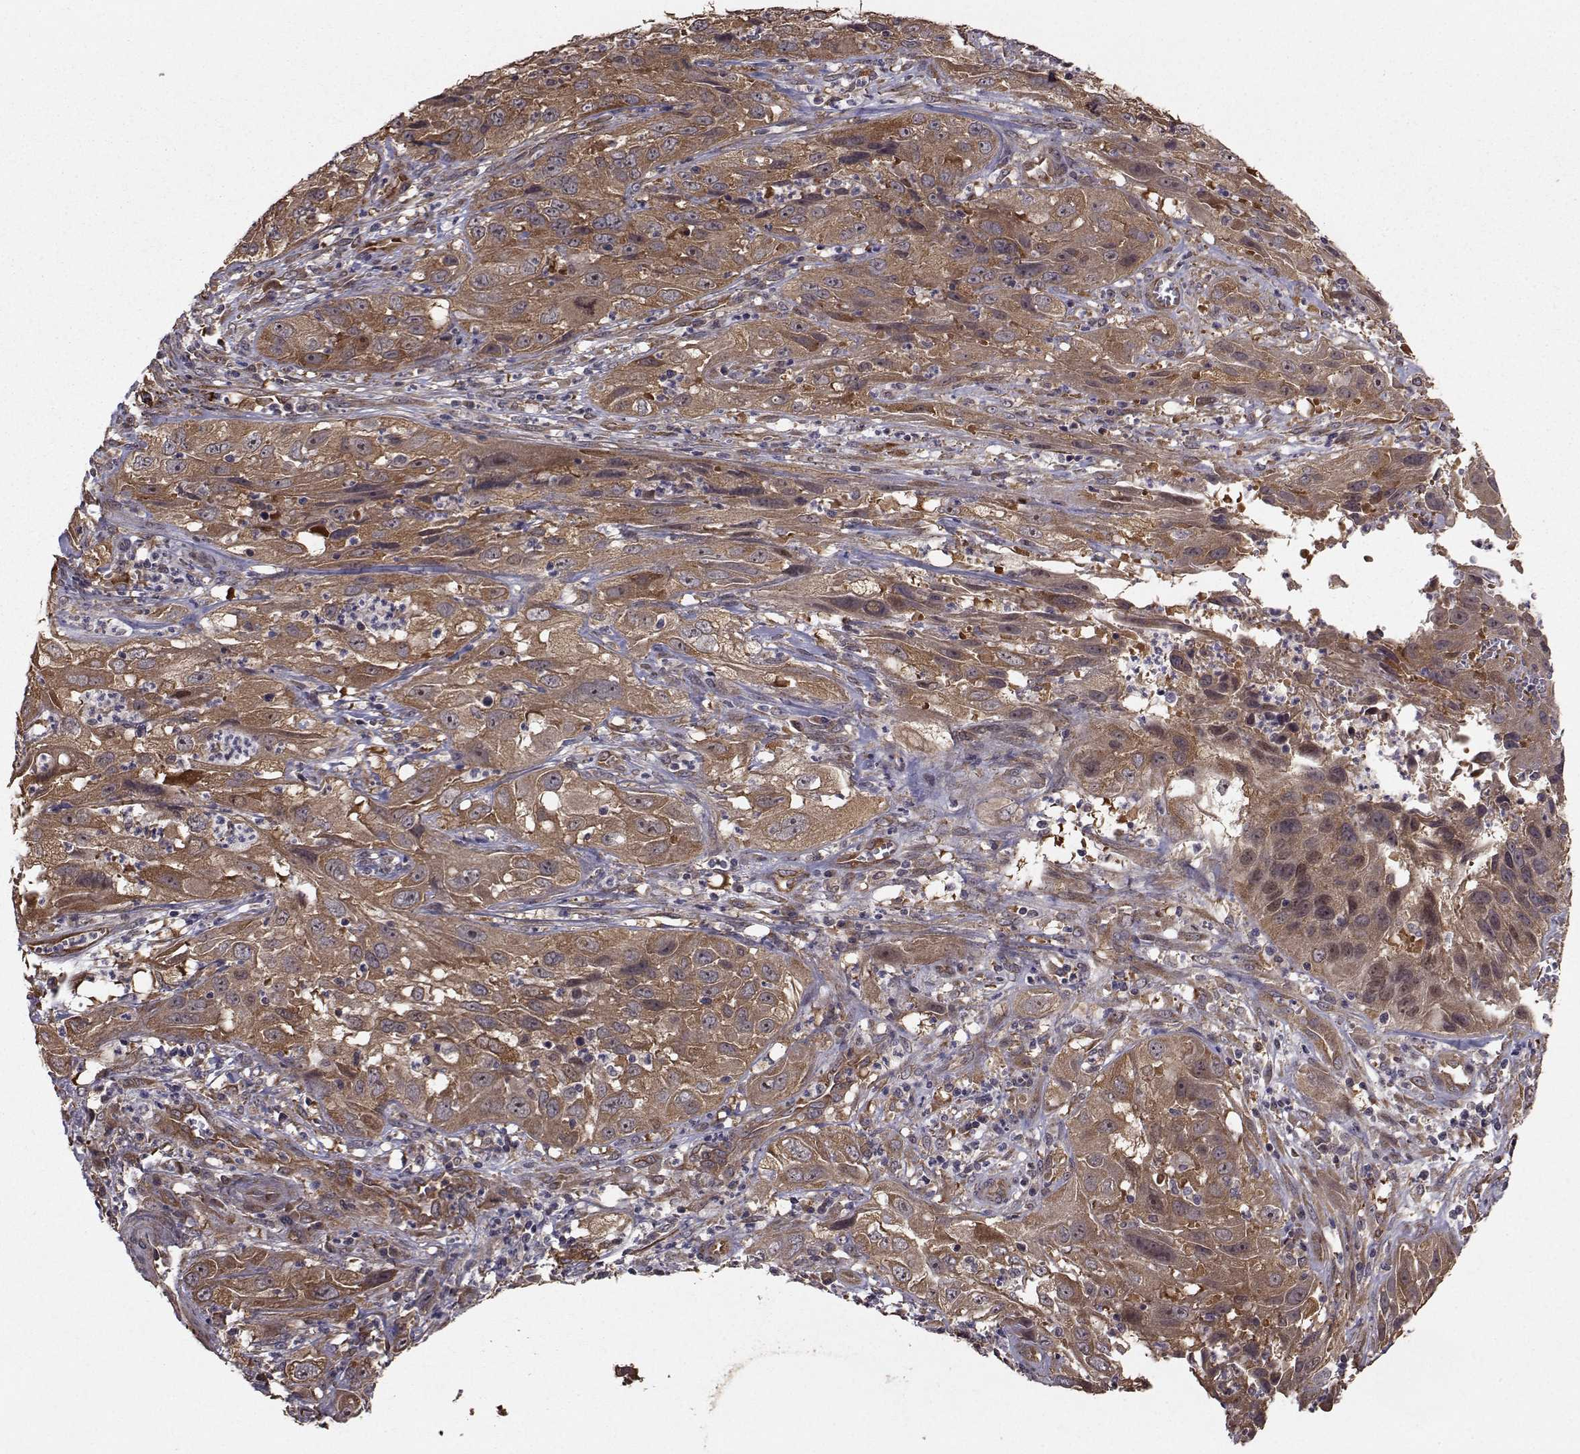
{"staining": {"intensity": "moderate", "quantity": ">75%", "location": "cytoplasmic/membranous"}, "tissue": "cervical cancer", "cell_type": "Tumor cells", "image_type": "cancer", "snomed": [{"axis": "morphology", "description": "Squamous cell carcinoma, NOS"}, {"axis": "topography", "description": "Cervix"}], "caption": "The image shows immunohistochemical staining of cervical squamous cell carcinoma. There is moderate cytoplasmic/membranous expression is seen in about >75% of tumor cells.", "gene": "TRIP10", "patient": {"sex": "female", "age": 32}}